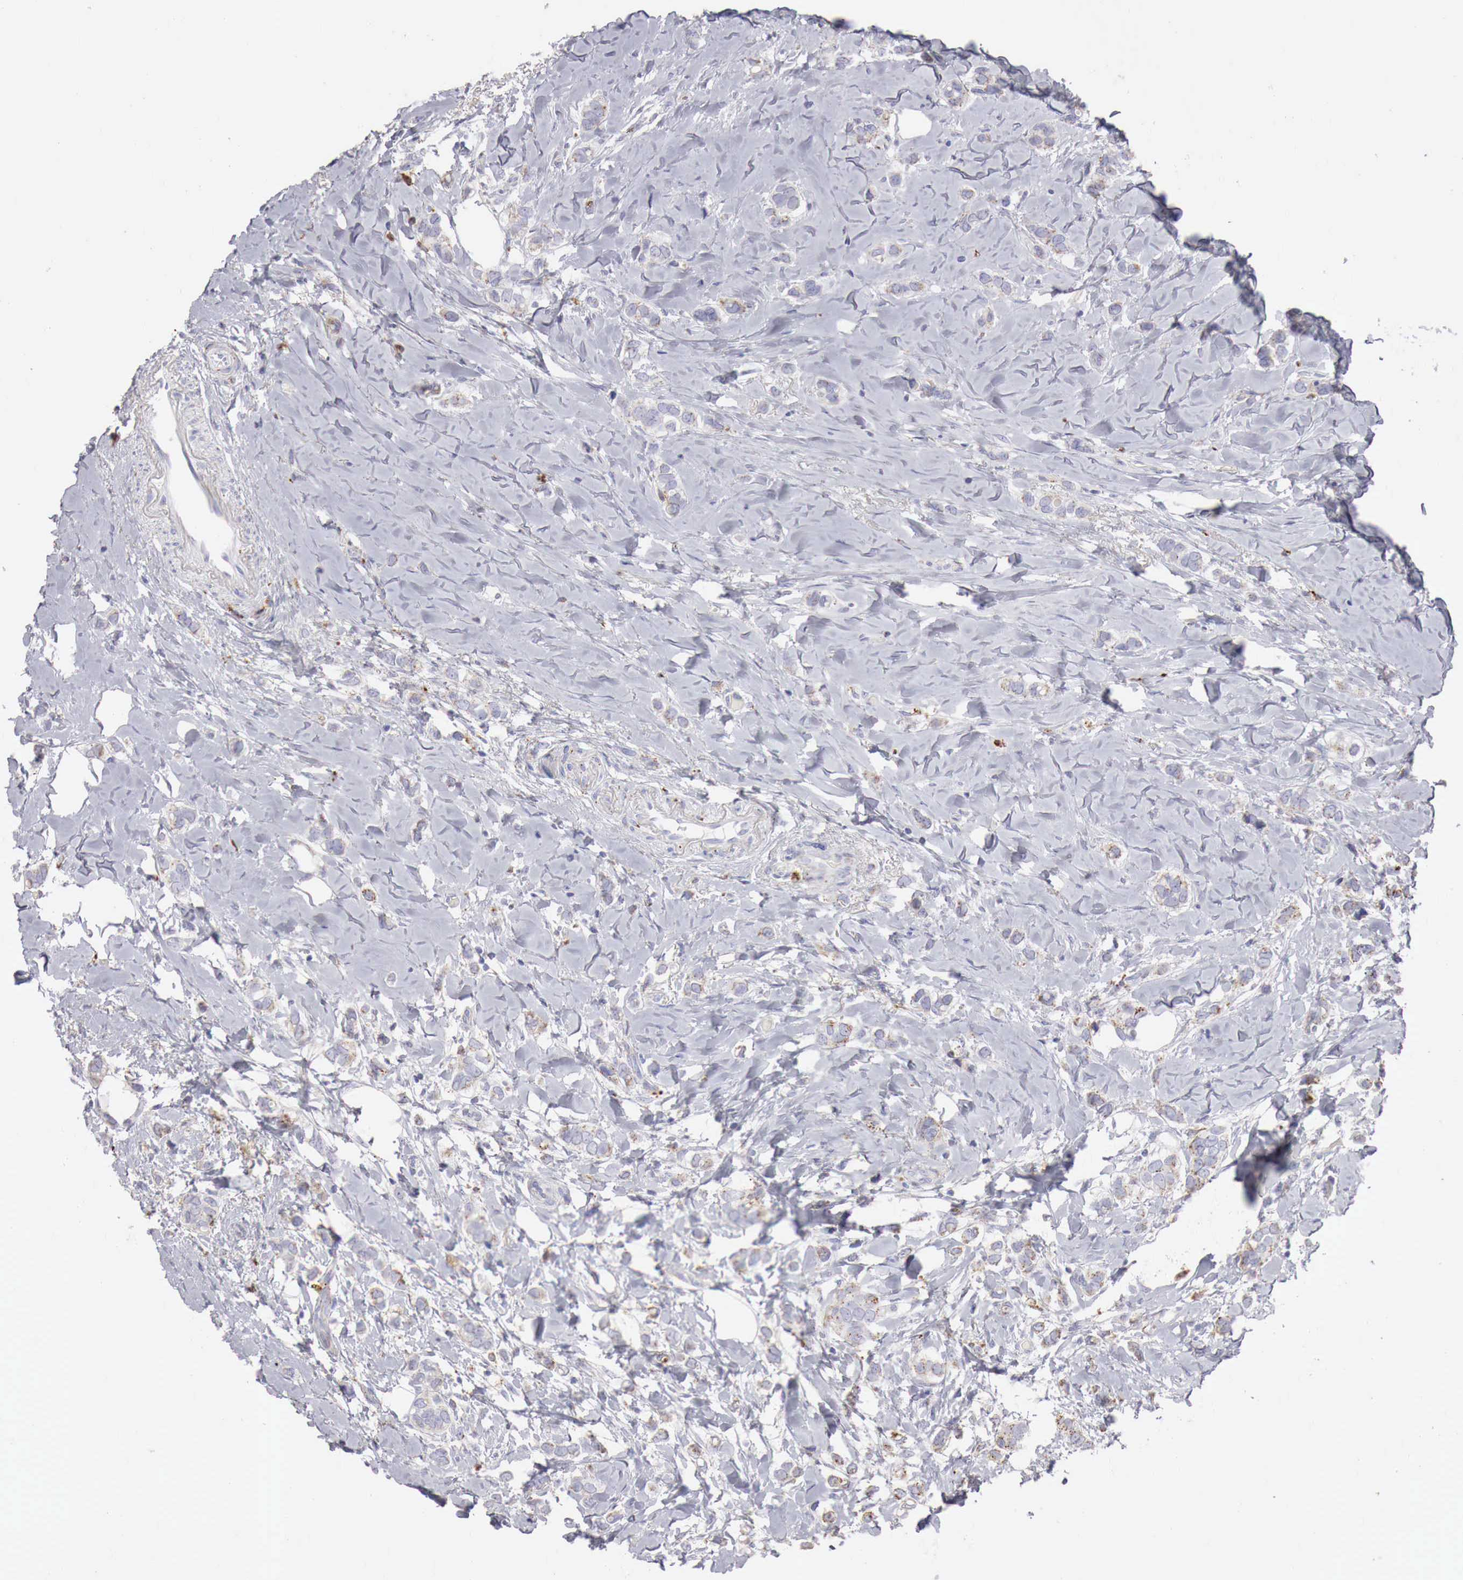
{"staining": {"intensity": "moderate", "quantity": "25%-75%", "location": "cytoplasmic/membranous"}, "tissue": "breast cancer", "cell_type": "Tumor cells", "image_type": "cancer", "snomed": [{"axis": "morphology", "description": "Duct carcinoma"}, {"axis": "topography", "description": "Breast"}], "caption": "Immunohistochemistry image of human breast cancer (invasive ductal carcinoma) stained for a protein (brown), which reveals medium levels of moderate cytoplasmic/membranous staining in approximately 25%-75% of tumor cells.", "gene": "GLA", "patient": {"sex": "female", "age": 72}}